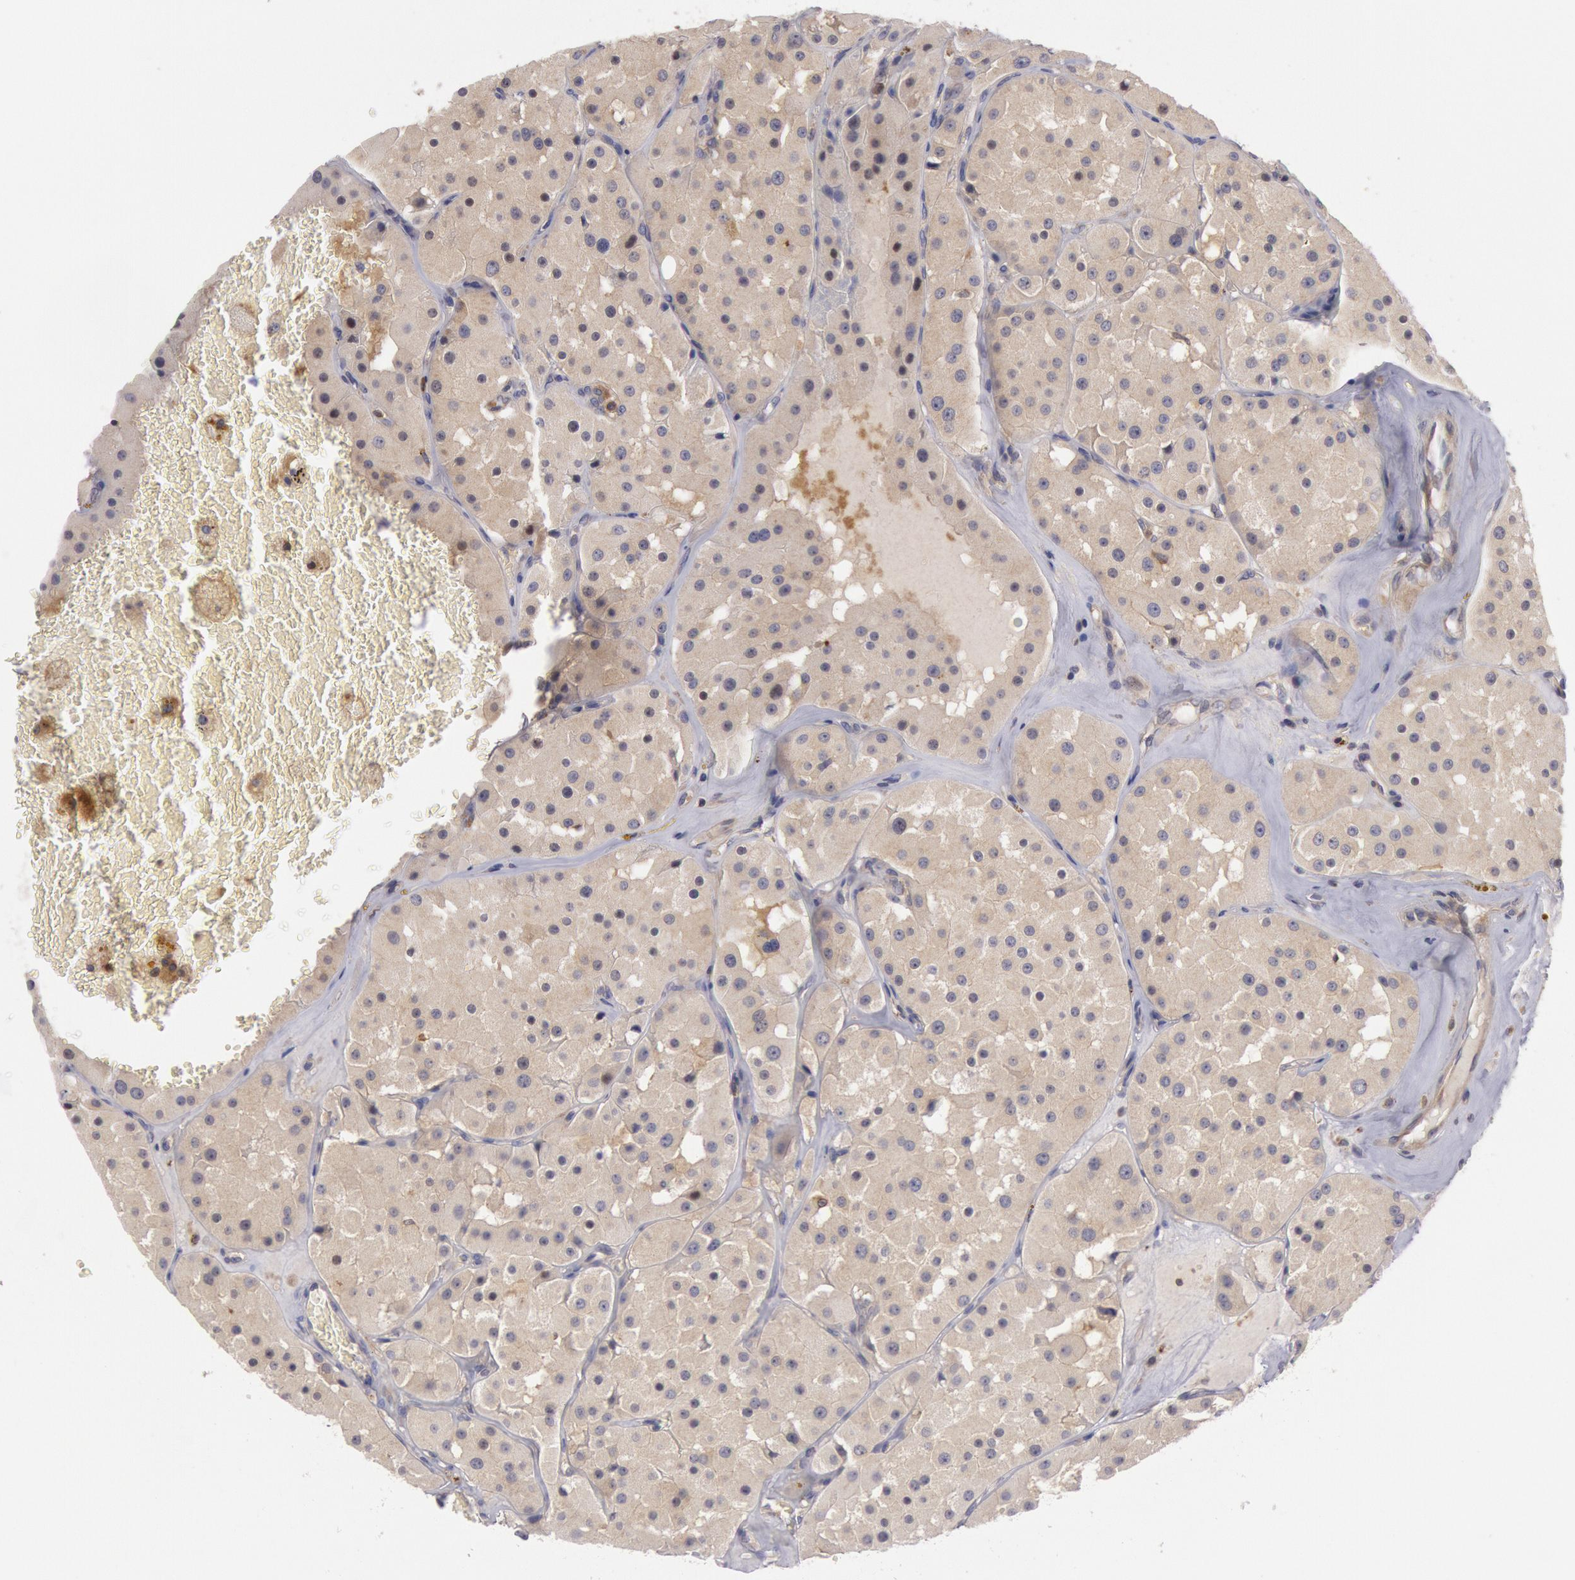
{"staining": {"intensity": "weak", "quantity": ">75%", "location": "cytoplasmic/membranous"}, "tissue": "renal cancer", "cell_type": "Tumor cells", "image_type": "cancer", "snomed": [{"axis": "morphology", "description": "Adenocarcinoma, uncertain malignant potential"}, {"axis": "topography", "description": "Kidney"}], "caption": "DAB (3,3'-diaminobenzidine) immunohistochemical staining of human adenocarcinoma,  uncertain malignant potential (renal) displays weak cytoplasmic/membranous protein positivity in about >75% of tumor cells. (Stains: DAB in brown, nuclei in blue, Microscopy: brightfield microscopy at high magnification).", "gene": "PIK3R1", "patient": {"sex": "male", "age": 63}}